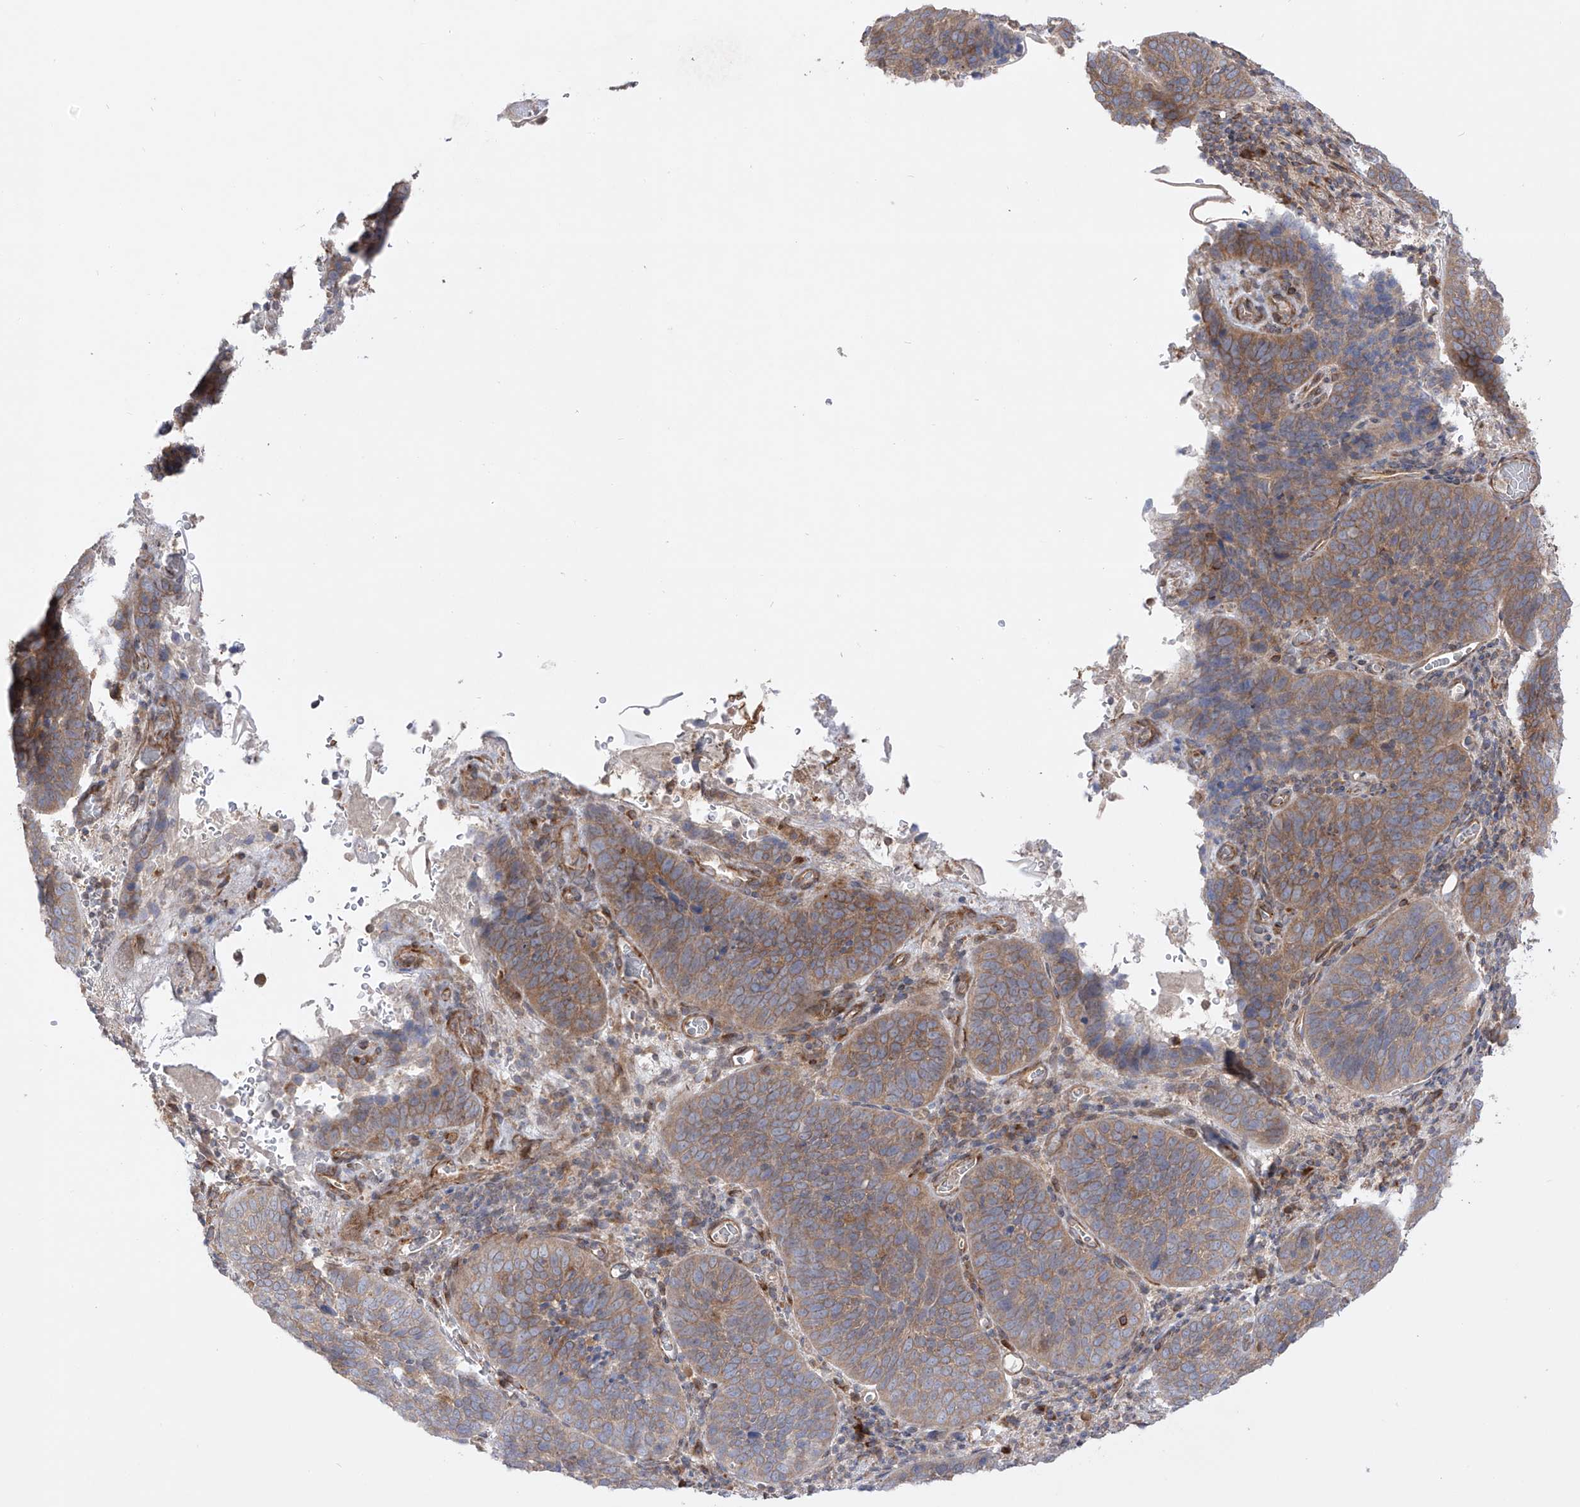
{"staining": {"intensity": "moderate", "quantity": ">75%", "location": "cytoplasmic/membranous"}, "tissue": "cervical cancer", "cell_type": "Tumor cells", "image_type": "cancer", "snomed": [{"axis": "morphology", "description": "Squamous cell carcinoma, NOS"}, {"axis": "topography", "description": "Cervix"}], "caption": "Tumor cells exhibit medium levels of moderate cytoplasmic/membranous staining in approximately >75% of cells in cervical cancer (squamous cell carcinoma).", "gene": "YKT6", "patient": {"sex": "female", "age": 60}}